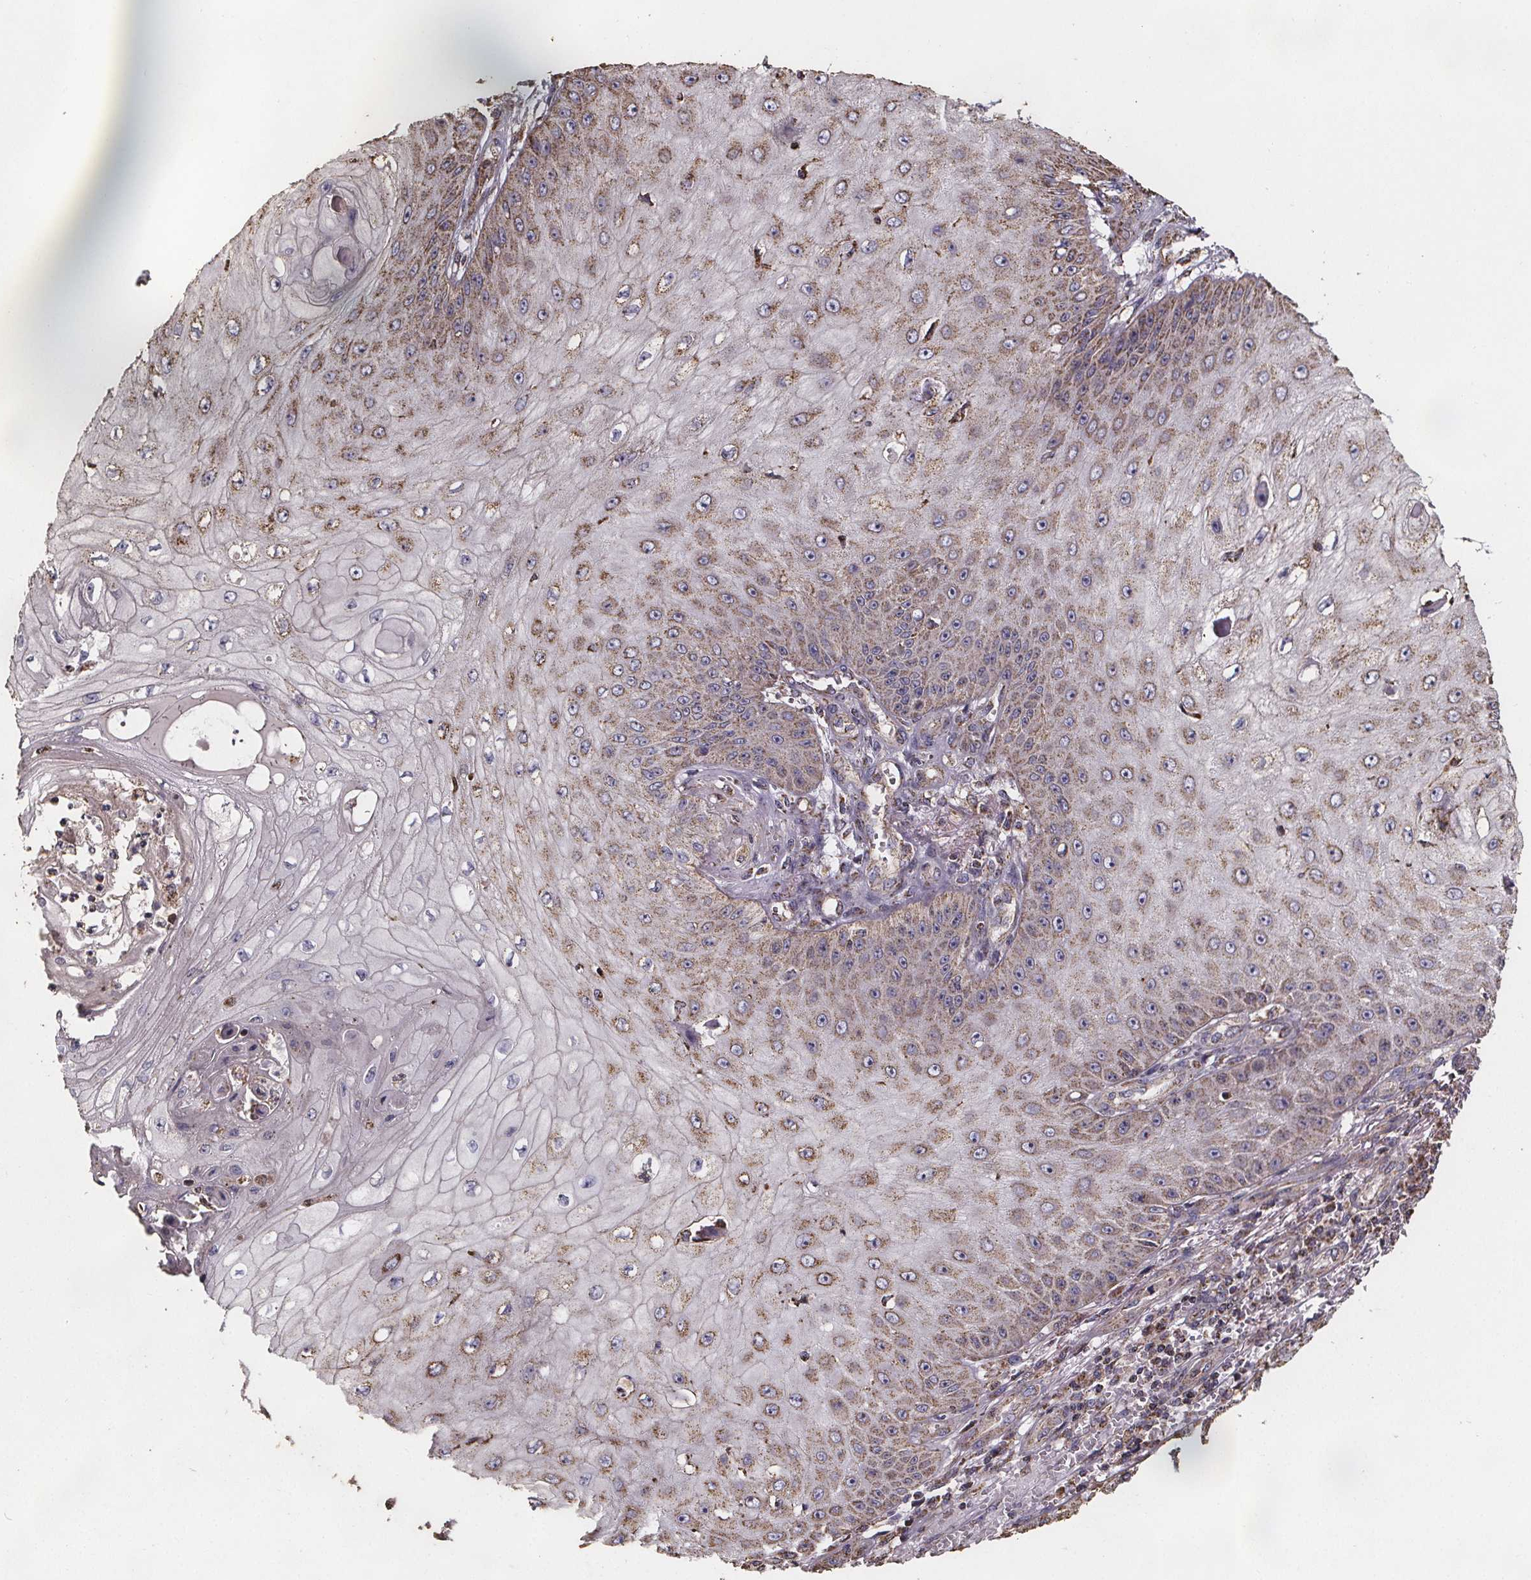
{"staining": {"intensity": "moderate", "quantity": ">75%", "location": "cytoplasmic/membranous"}, "tissue": "skin cancer", "cell_type": "Tumor cells", "image_type": "cancer", "snomed": [{"axis": "morphology", "description": "Squamous cell carcinoma, NOS"}, {"axis": "topography", "description": "Skin"}], "caption": "Immunohistochemistry (IHC) micrograph of skin cancer stained for a protein (brown), which exhibits medium levels of moderate cytoplasmic/membranous expression in approximately >75% of tumor cells.", "gene": "SLC35D2", "patient": {"sex": "male", "age": 70}}